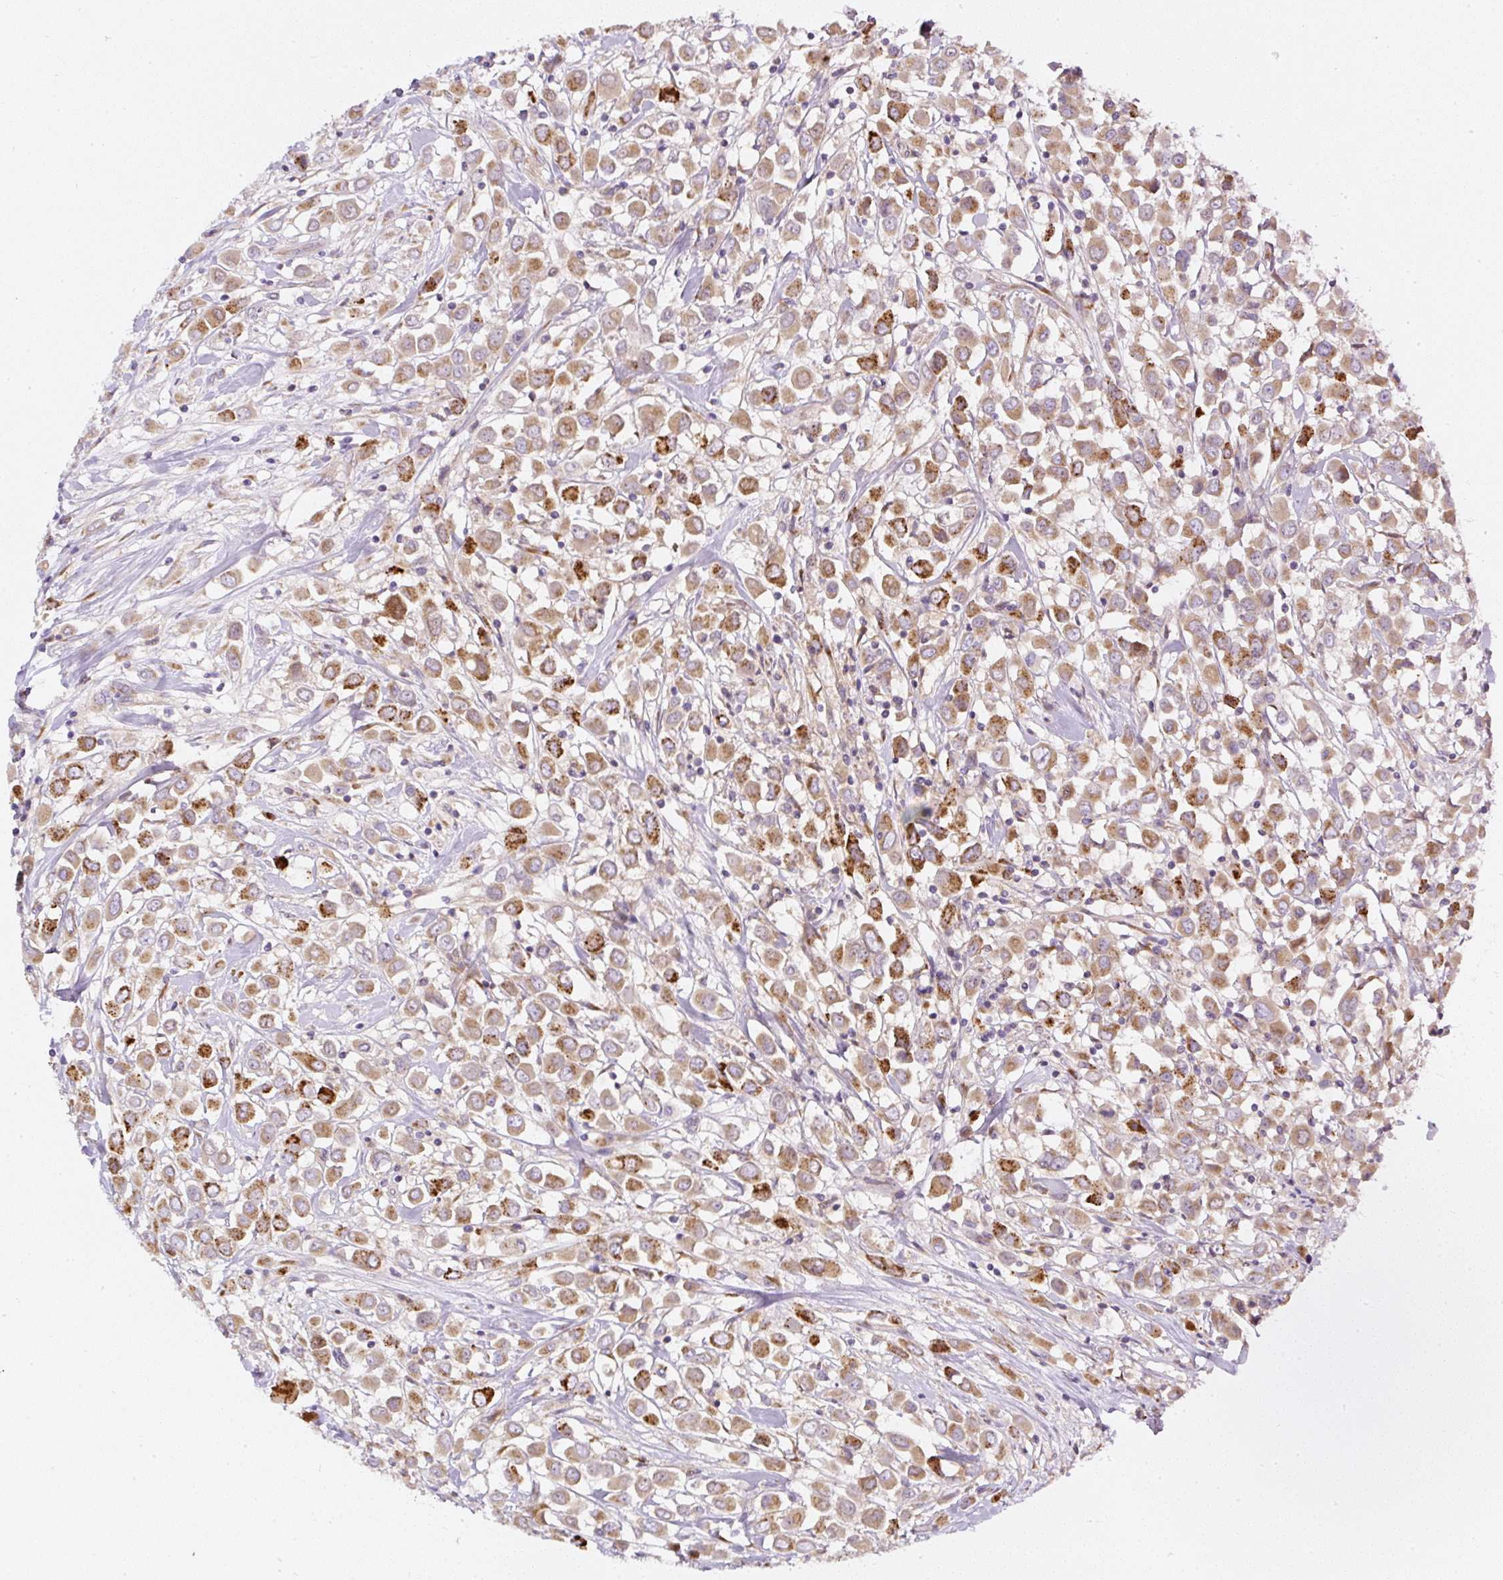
{"staining": {"intensity": "moderate", "quantity": ">75%", "location": "cytoplasmic/membranous"}, "tissue": "breast cancer", "cell_type": "Tumor cells", "image_type": "cancer", "snomed": [{"axis": "morphology", "description": "Duct carcinoma"}, {"axis": "topography", "description": "Breast"}], "caption": "Brown immunohistochemical staining in human breast cancer (infiltrating ductal carcinoma) demonstrates moderate cytoplasmic/membranous positivity in about >75% of tumor cells. The staining was performed using DAB, with brown indicating positive protein expression. Nuclei are stained blue with hematoxylin.", "gene": "MLX", "patient": {"sex": "female", "age": 61}}